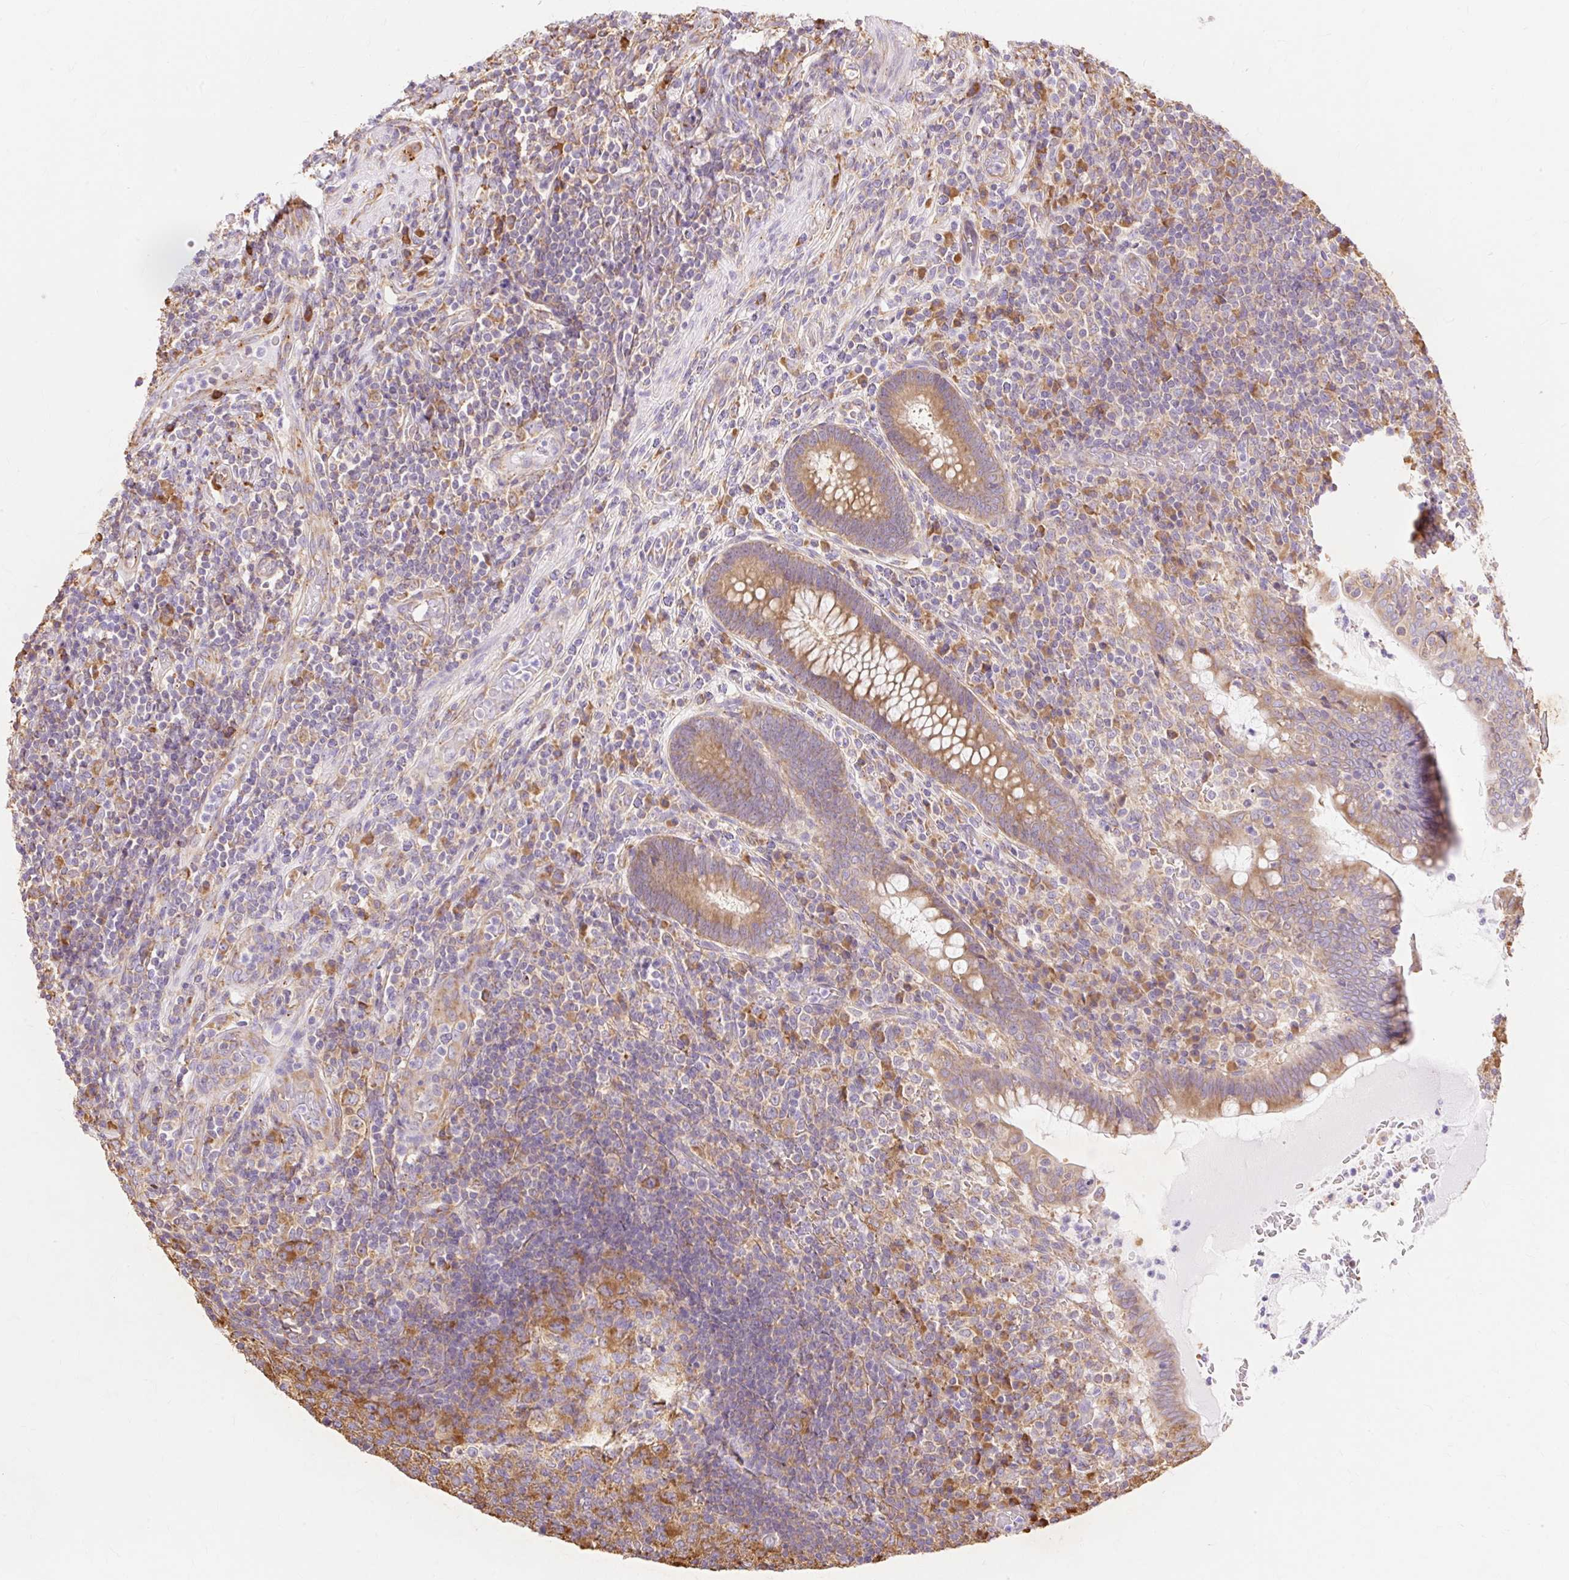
{"staining": {"intensity": "moderate", "quantity": ">75%", "location": "cytoplasmic/membranous"}, "tissue": "appendix", "cell_type": "Glandular cells", "image_type": "normal", "snomed": [{"axis": "morphology", "description": "Normal tissue, NOS"}, {"axis": "topography", "description": "Appendix"}], "caption": "Protein positivity by immunohistochemistry reveals moderate cytoplasmic/membranous staining in about >75% of glandular cells in benign appendix.", "gene": "ENSG00000260836", "patient": {"sex": "female", "age": 43}}